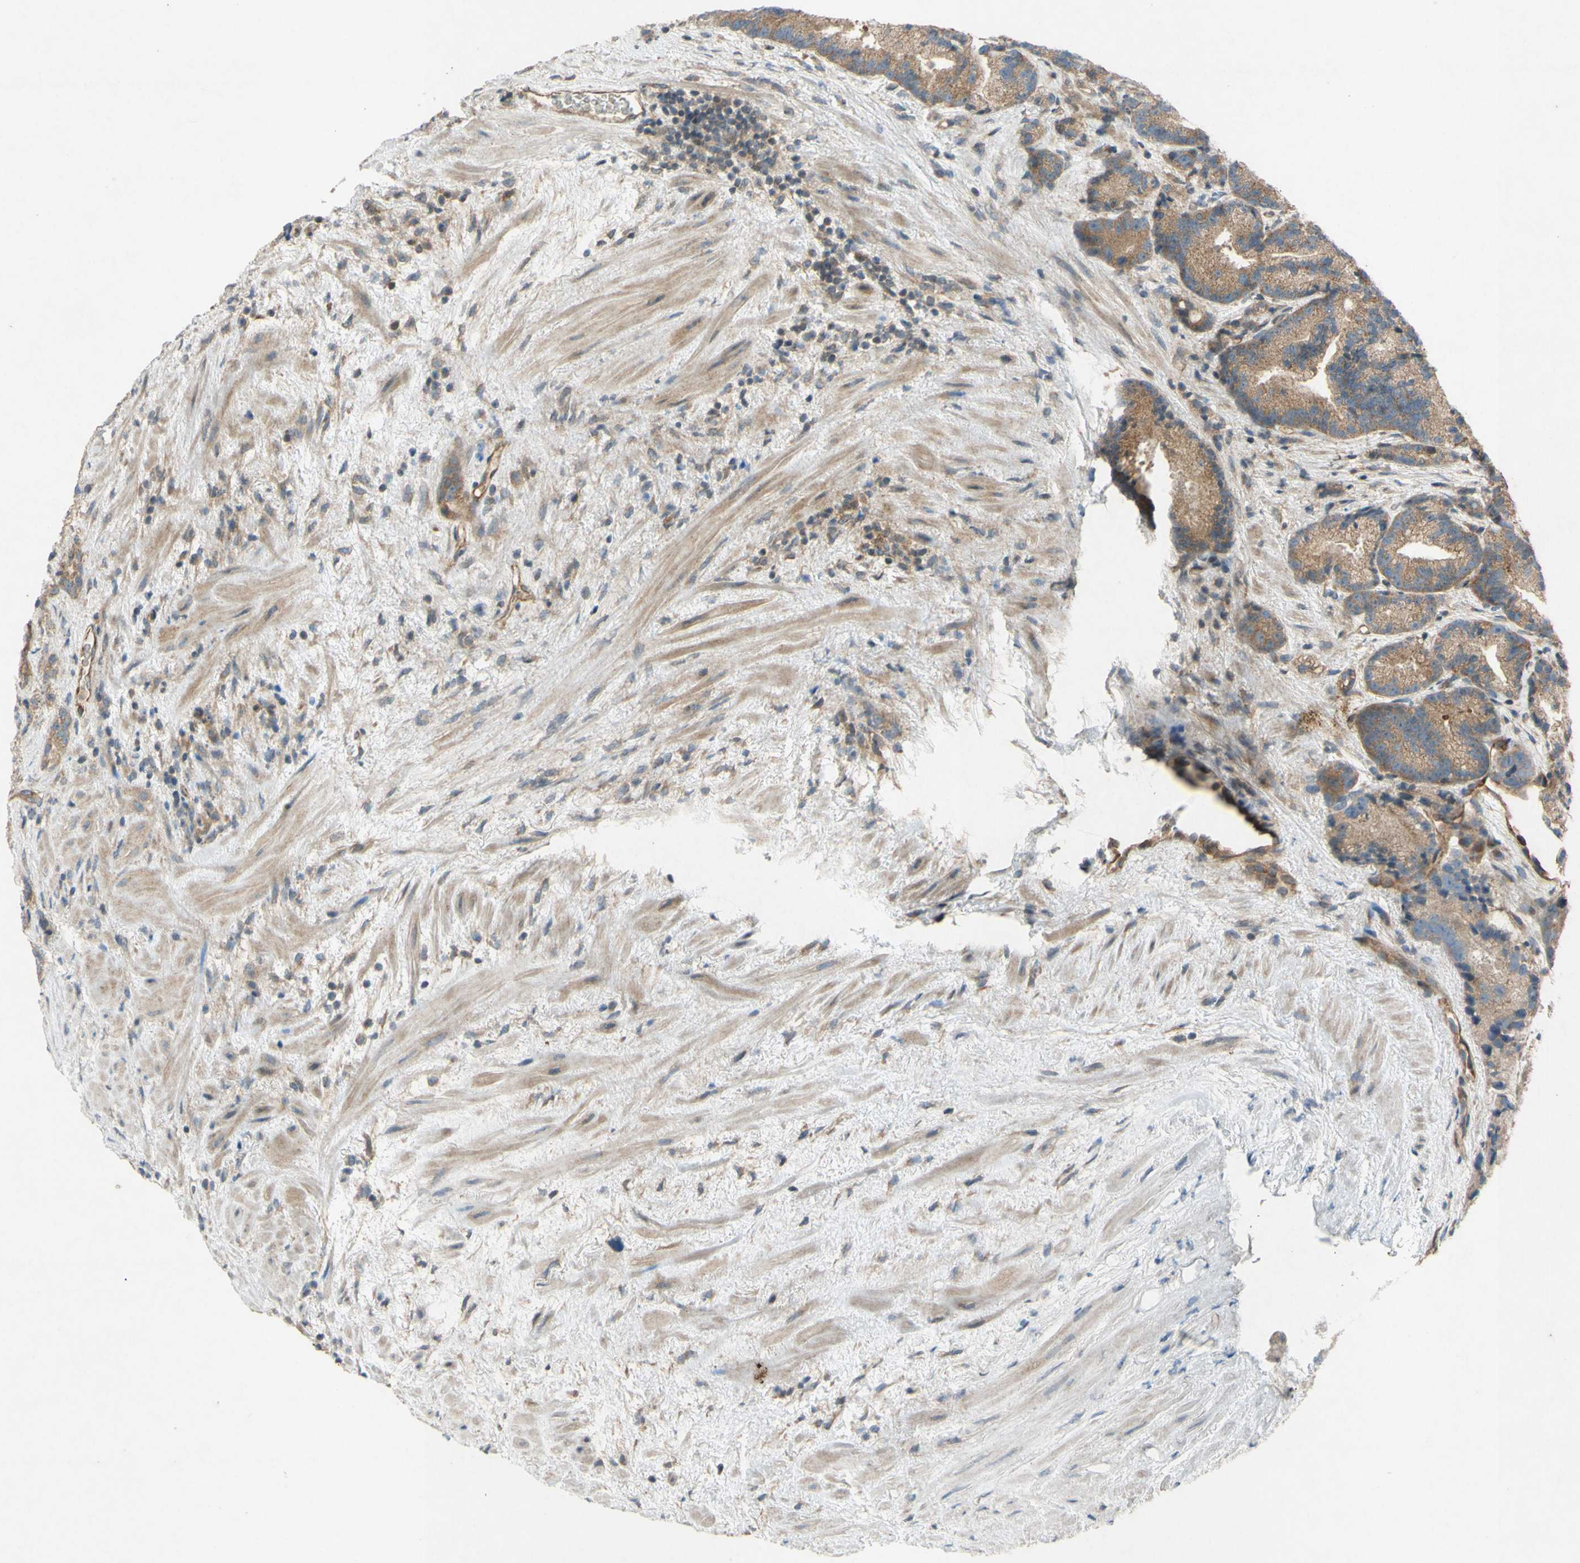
{"staining": {"intensity": "moderate", "quantity": ">75%", "location": "cytoplasmic/membranous"}, "tissue": "prostate cancer", "cell_type": "Tumor cells", "image_type": "cancer", "snomed": [{"axis": "morphology", "description": "Adenocarcinoma, Low grade"}, {"axis": "topography", "description": "Prostate"}], "caption": "Prostate adenocarcinoma (low-grade) stained for a protein shows moderate cytoplasmic/membranous positivity in tumor cells.", "gene": "TST", "patient": {"sex": "male", "age": 89}}